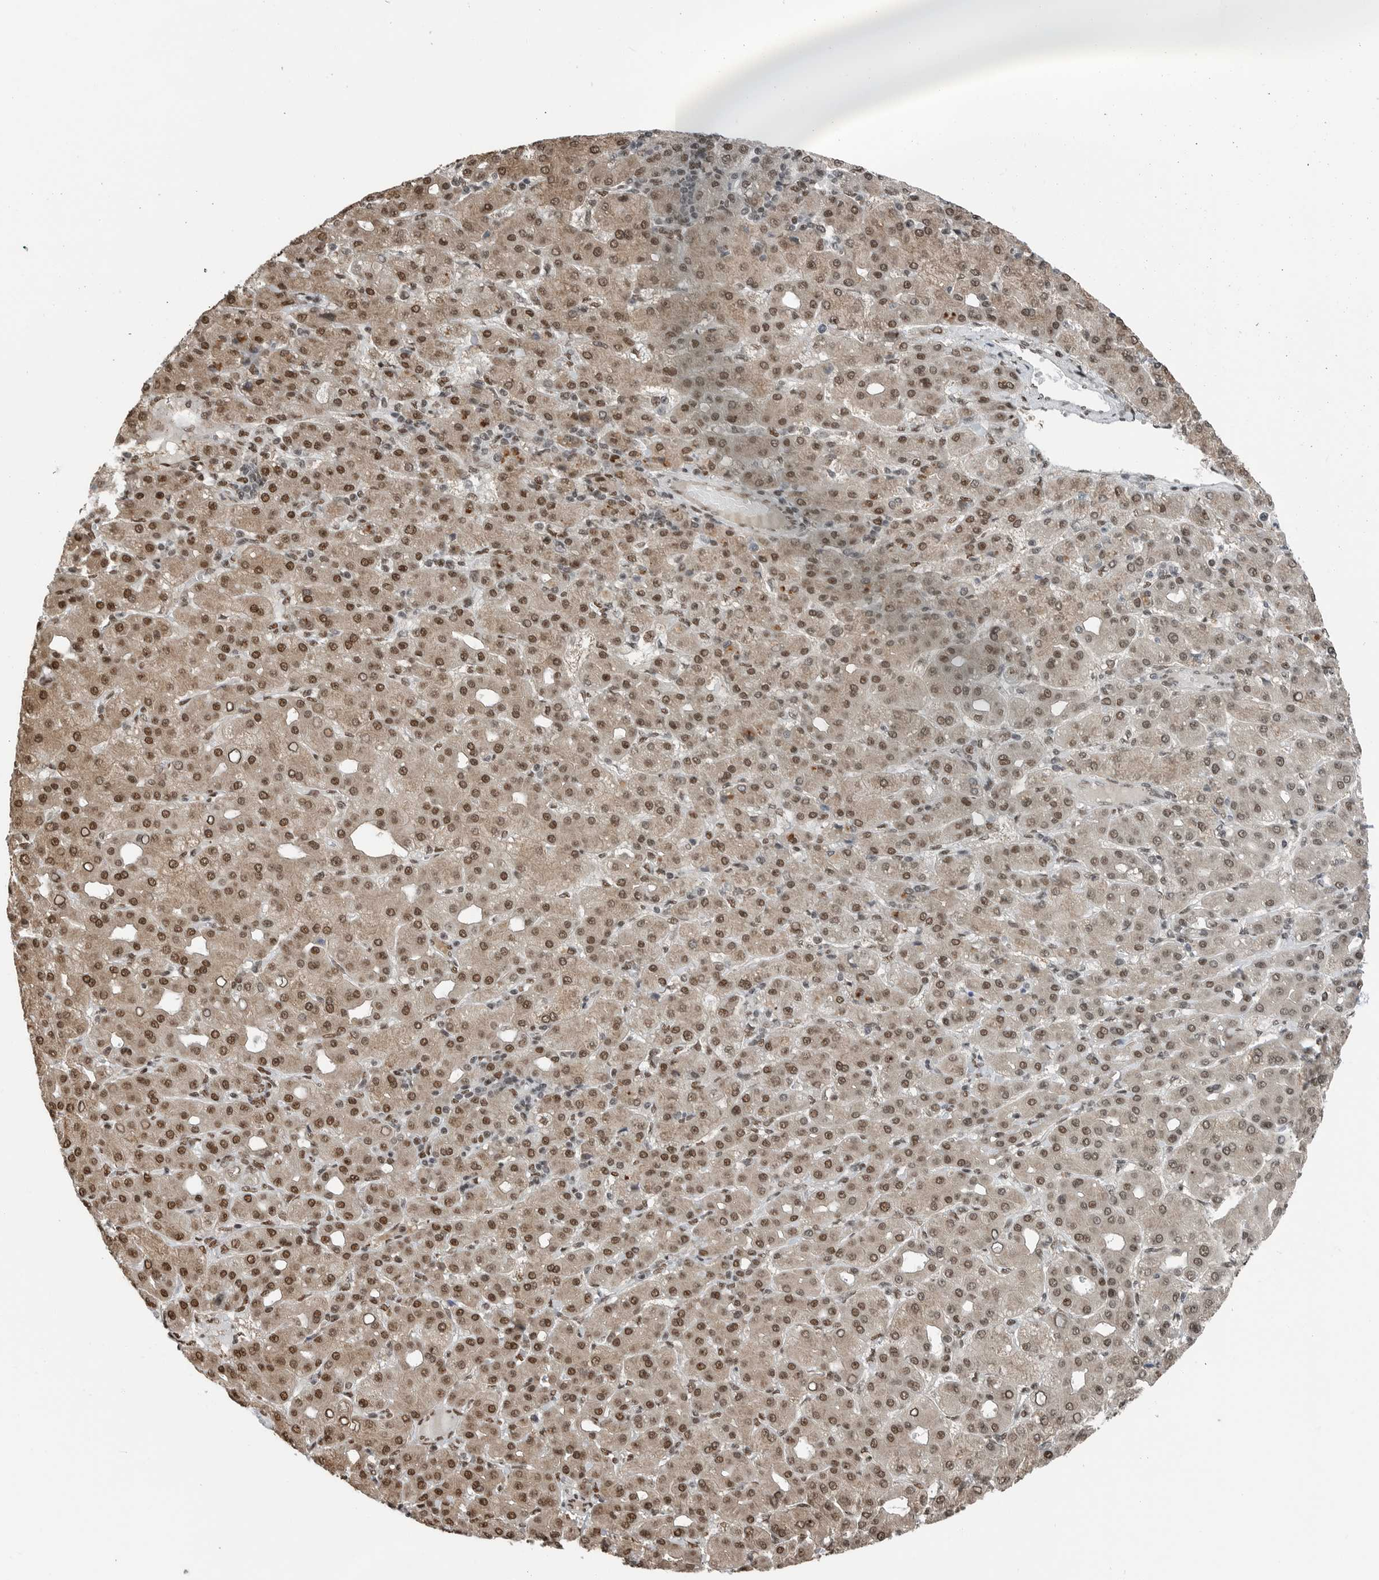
{"staining": {"intensity": "moderate", "quantity": ">75%", "location": "nuclear"}, "tissue": "liver cancer", "cell_type": "Tumor cells", "image_type": "cancer", "snomed": [{"axis": "morphology", "description": "Carcinoma, Hepatocellular, NOS"}, {"axis": "topography", "description": "Liver"}], "caption": "Moderate nuclear protein expression is present in approximately >75% of tumor cells in liver hepatocellular carcinoma.", "gene": "BLZF1", "patient": {"sex": "male", "age": 65}}